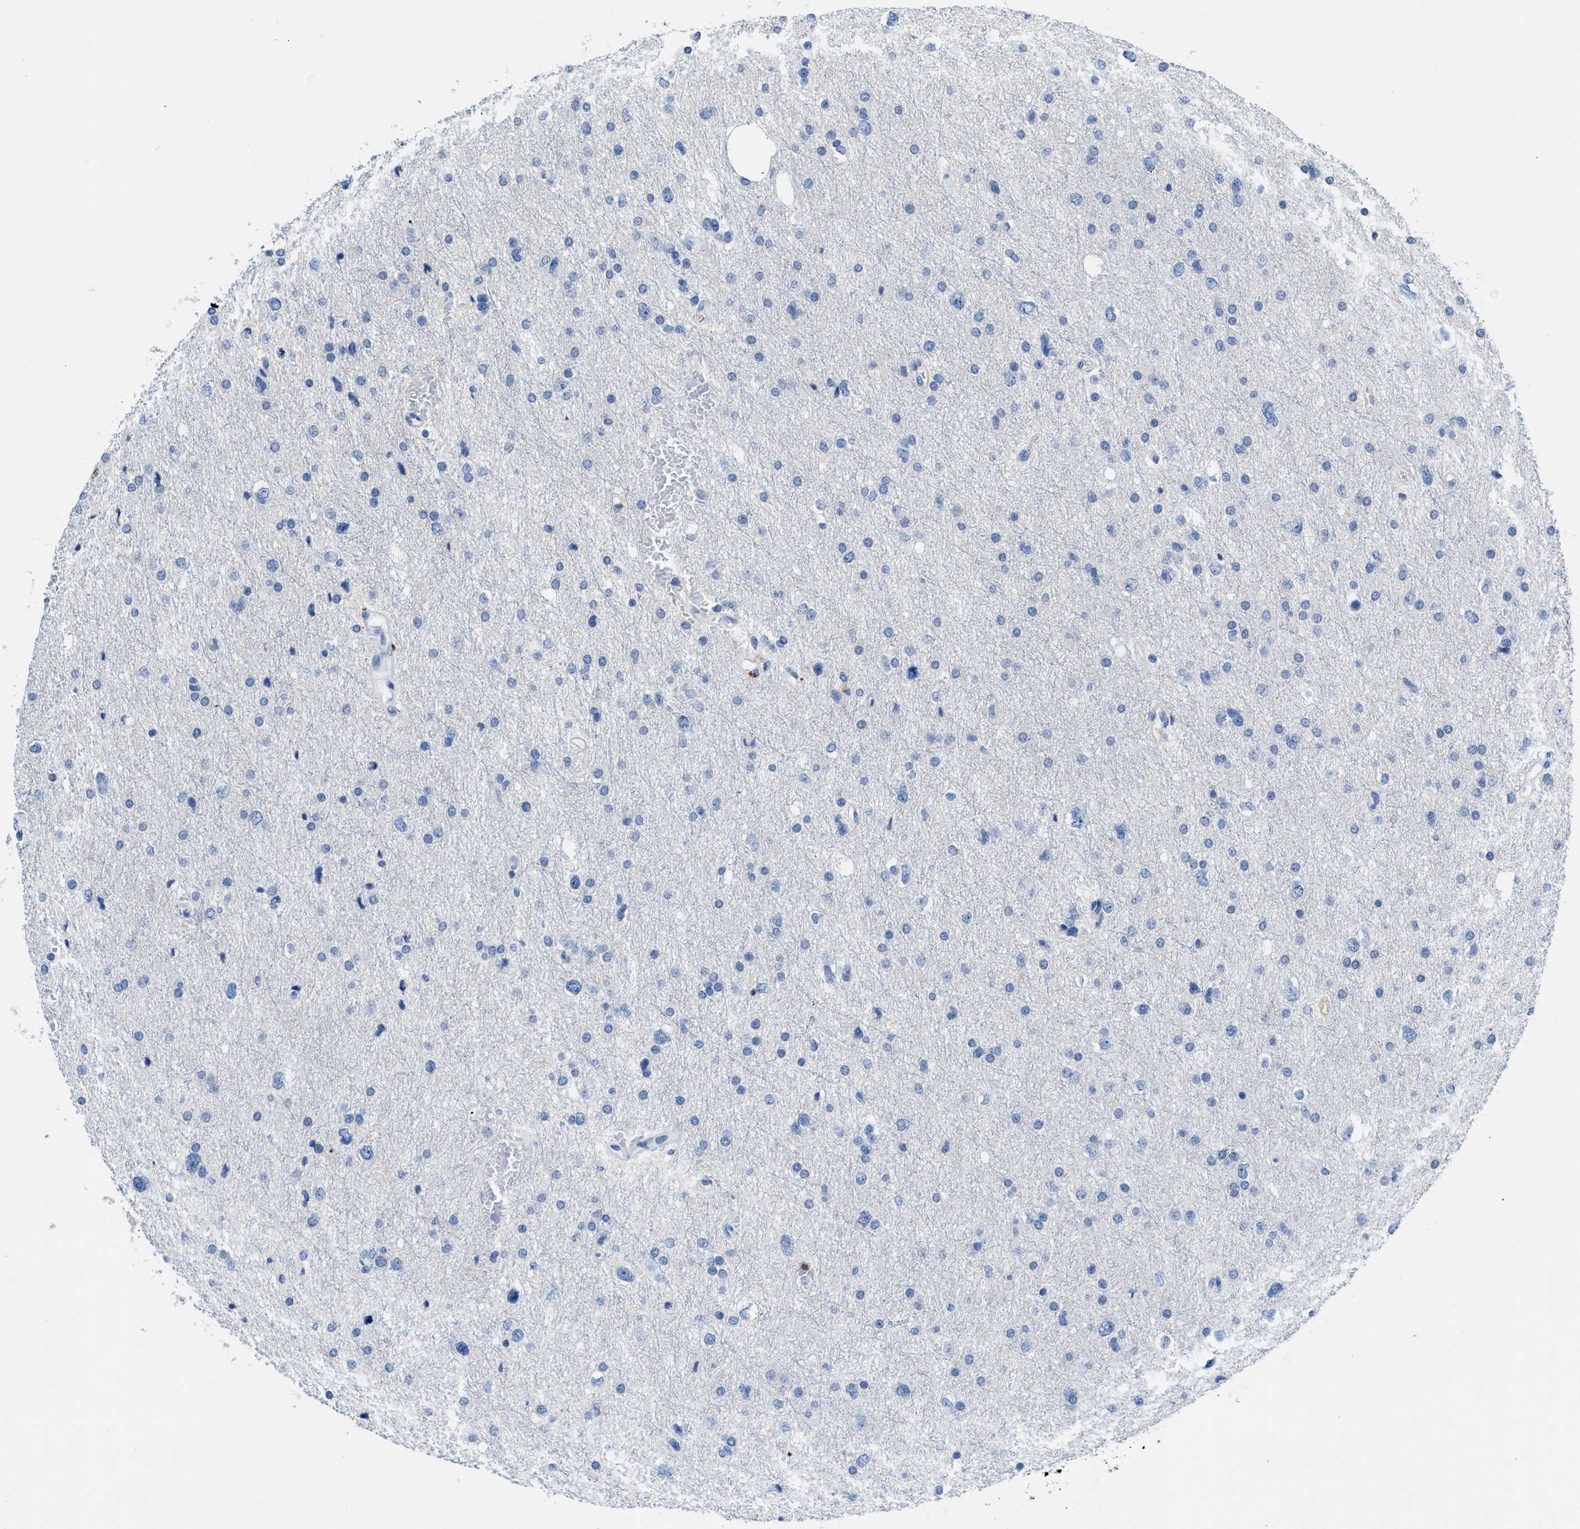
{"staining": {"intensity": "negative", "quantity": "none", "location": "none"}, "tissue": "glioma", "cell_type": "Tumor cells", "image_type": "cancer", "snomed": [{"axis": "morphology", "description": "Glioma, malignant, Low grade"}, {"axis": "topography", "description": "Brain"}], "caption": "Glioma was stained to show a protein in brown. There is no significant staining in tumor cells.", "gene": "SPEG", "patient": {"sex": "female", "age": 37}}